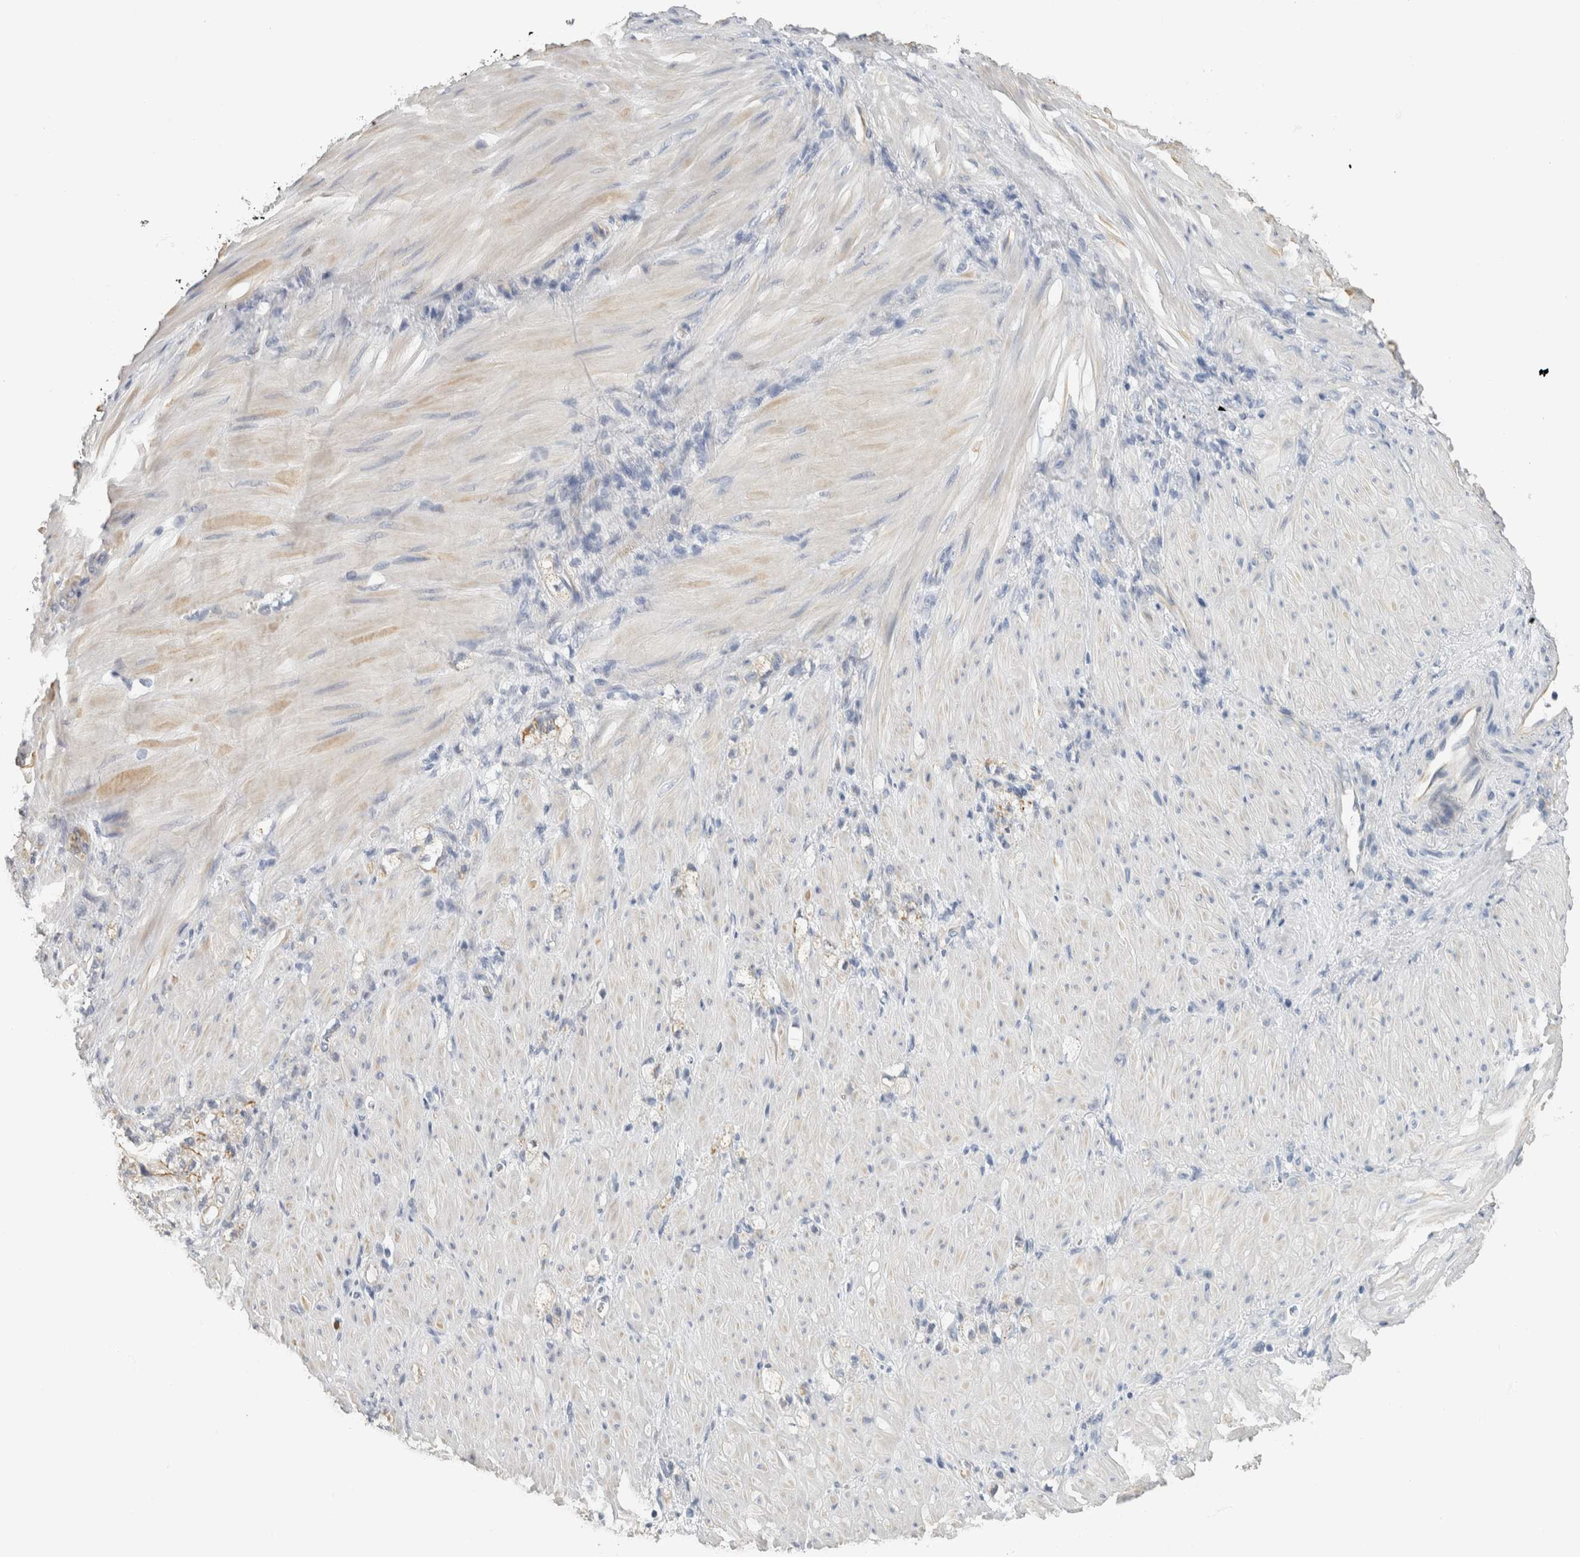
{"staining": {"intensity": "negative", "quantity": "none", "location": "none"}, "tissue": "stomach cancer", "cell_type": "Tumor cells", "image_type": "cancer", "snomed": [{"axis": "morphology", "description": "Normal tissue, NOS"}, {"axis": "morphology", "description": "Adenocarcinoma, NOS"}, {"axis": "topography", "description": "Stomach"}], "caption": "This is an IHC photomicrograph of stomach cancer (adenocarcinoma). There is no positivity in tumor cells.", "gene": "NEFM", "patient": {"sex": "male", "age": 82}}